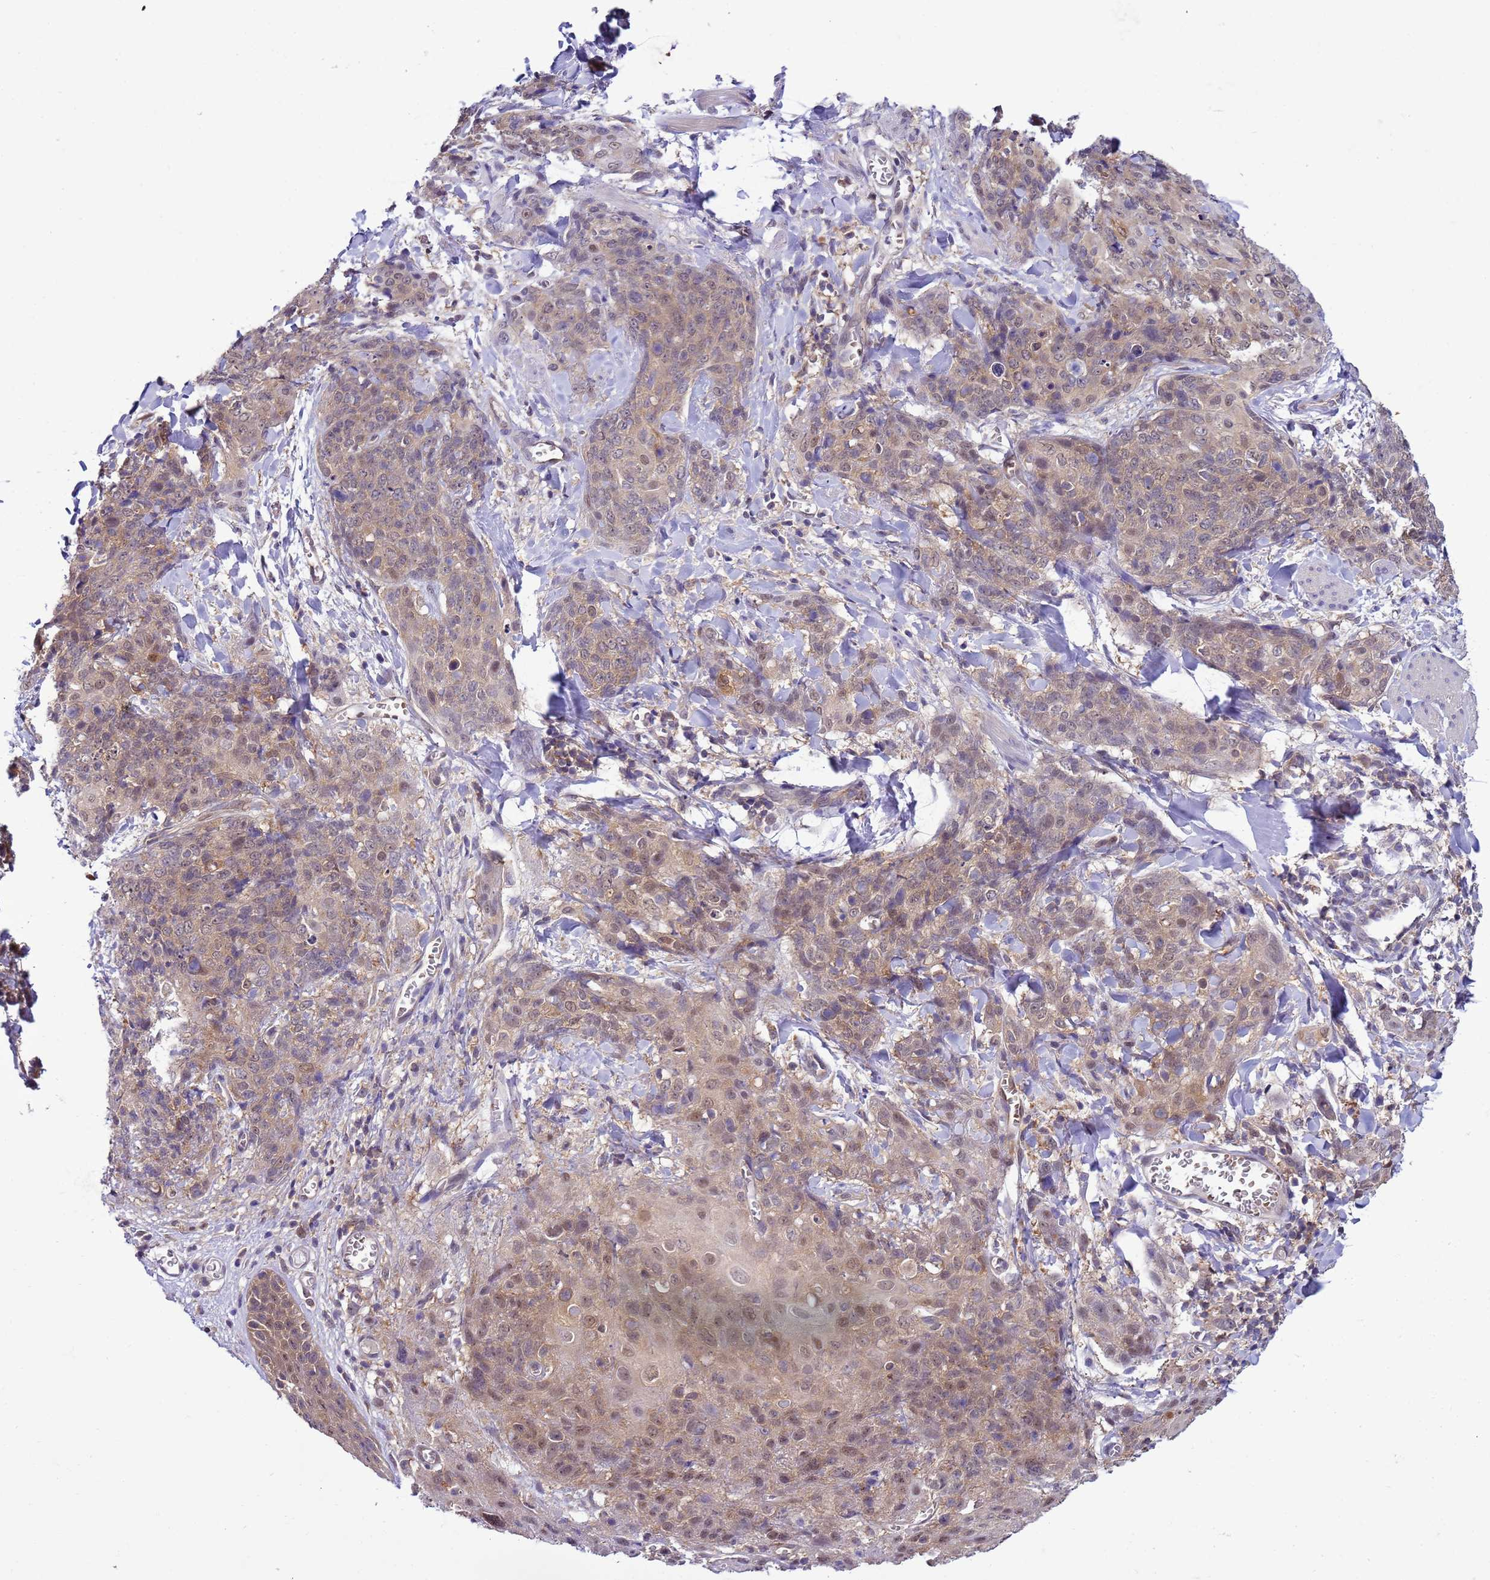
{"staining": {"intensity": "moderate", "quantity": ">75%", "location": "cytoplasmic/membranous,nuclear"}, "tissue": "skin cancer", "cell_type": "Tumor cells", "image_type": "cancer", "snomed": [{"axis": "morphology", "description": "Squamous cell carcinoma, NOS"}, {"axis": "topography", "description": "Skin"}, {"axis": "topography", "description": "Vulva"}], "caption": "This is a histology image of immunohistochemistry (IHC) staining of skin squamous cell carcinoma, which shows moderate staining in the cytoplasmic/membranous and nuclear of tumor cells.", "gene": "DDI2", "patient": {"sex": "female", "age": 85}}